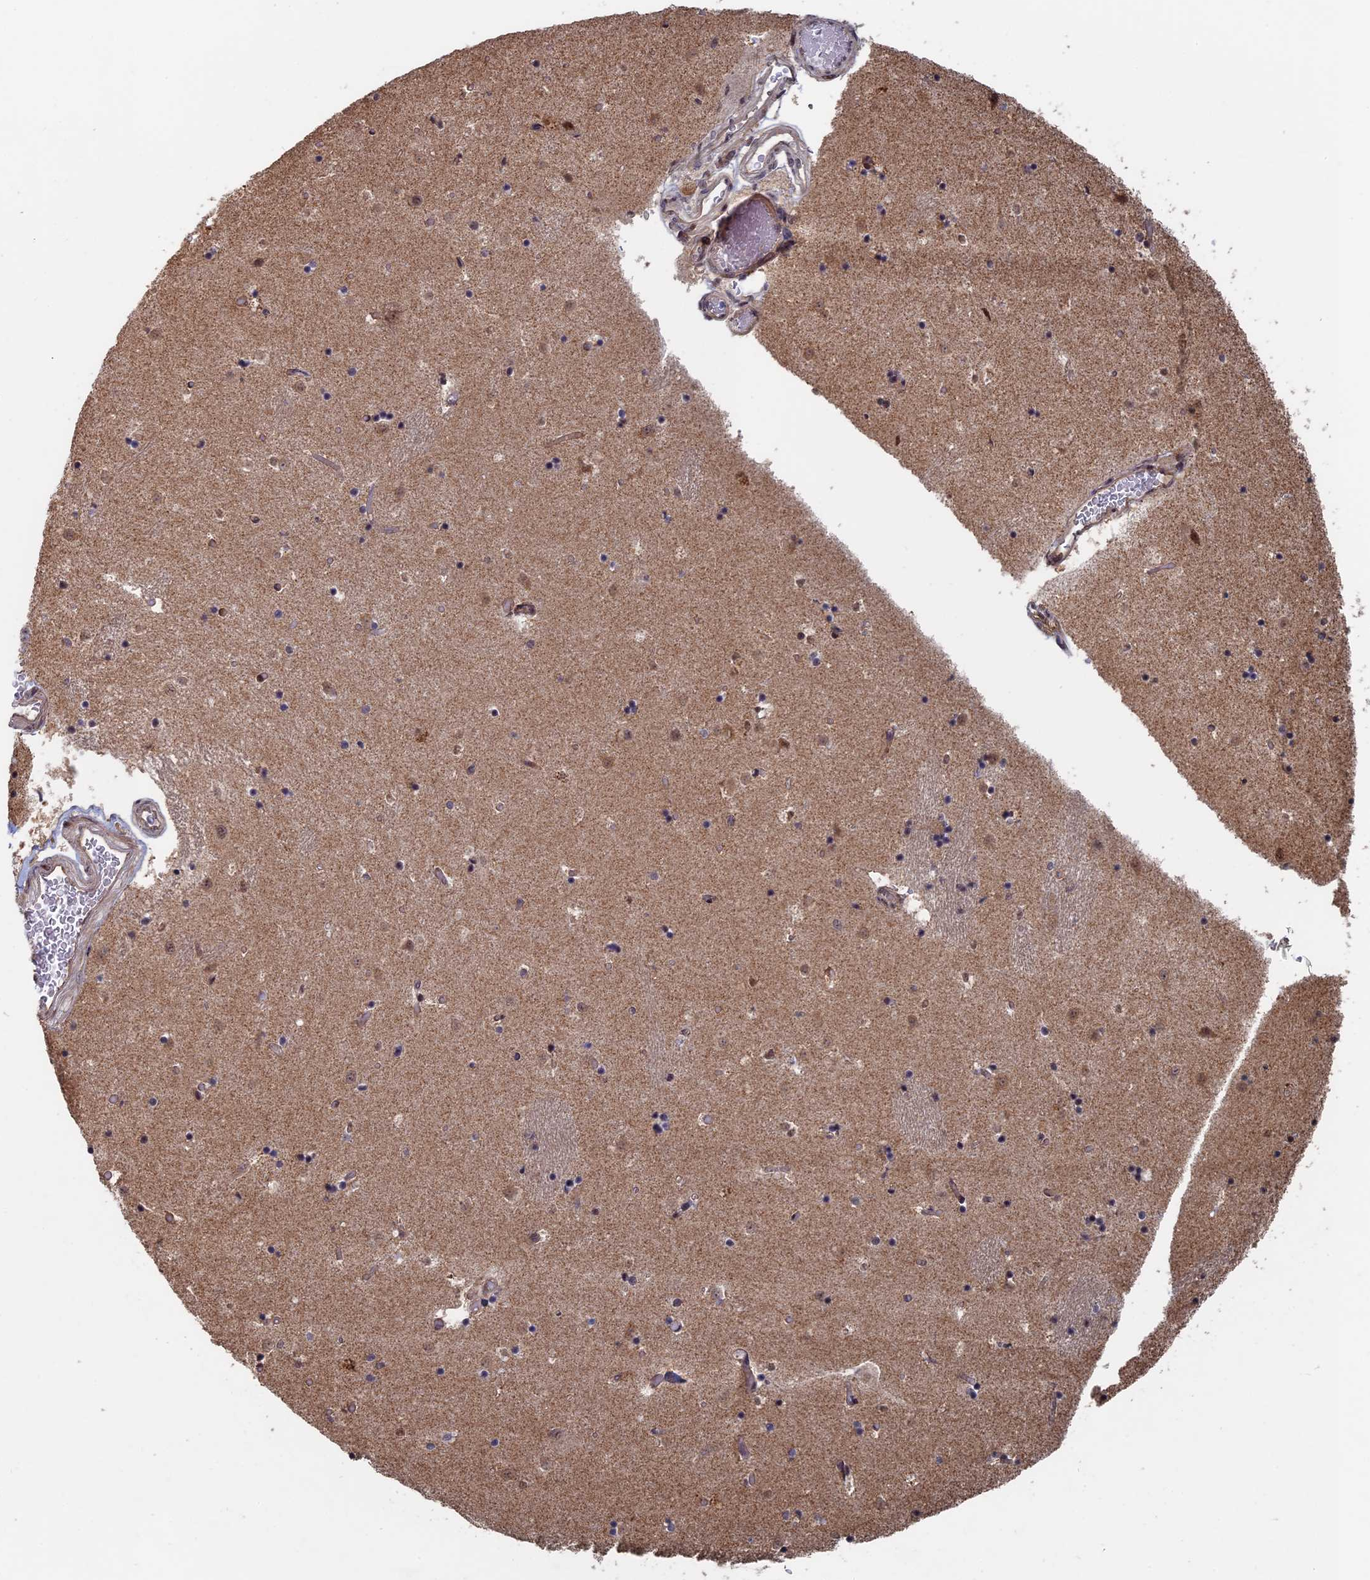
{"staining": {"intensity": "weak", "quantity": "25%-75%", "location": "cytoplasmic/membranous"}, "tissue": "caudate", "cell_type": "Glial cells", "image_type": "normal", "snomed": [{"axis": "morphology", "description": "Normal tissue, NOS"}, {"axis": "topography", "description": "Lateral ventricle wall"}], "caption": "Immunohistochemistry image of benign caudate: caudate stained using immunohistochemistry demonstrates low levels of weak protein expression localized specifically in the cytoplasmic/membranous of glial cells, appearing as a cytoplasmic/membranous brown color.", "gene": "KIAA1328", "patient": {"sex": "female", "age": 52}}